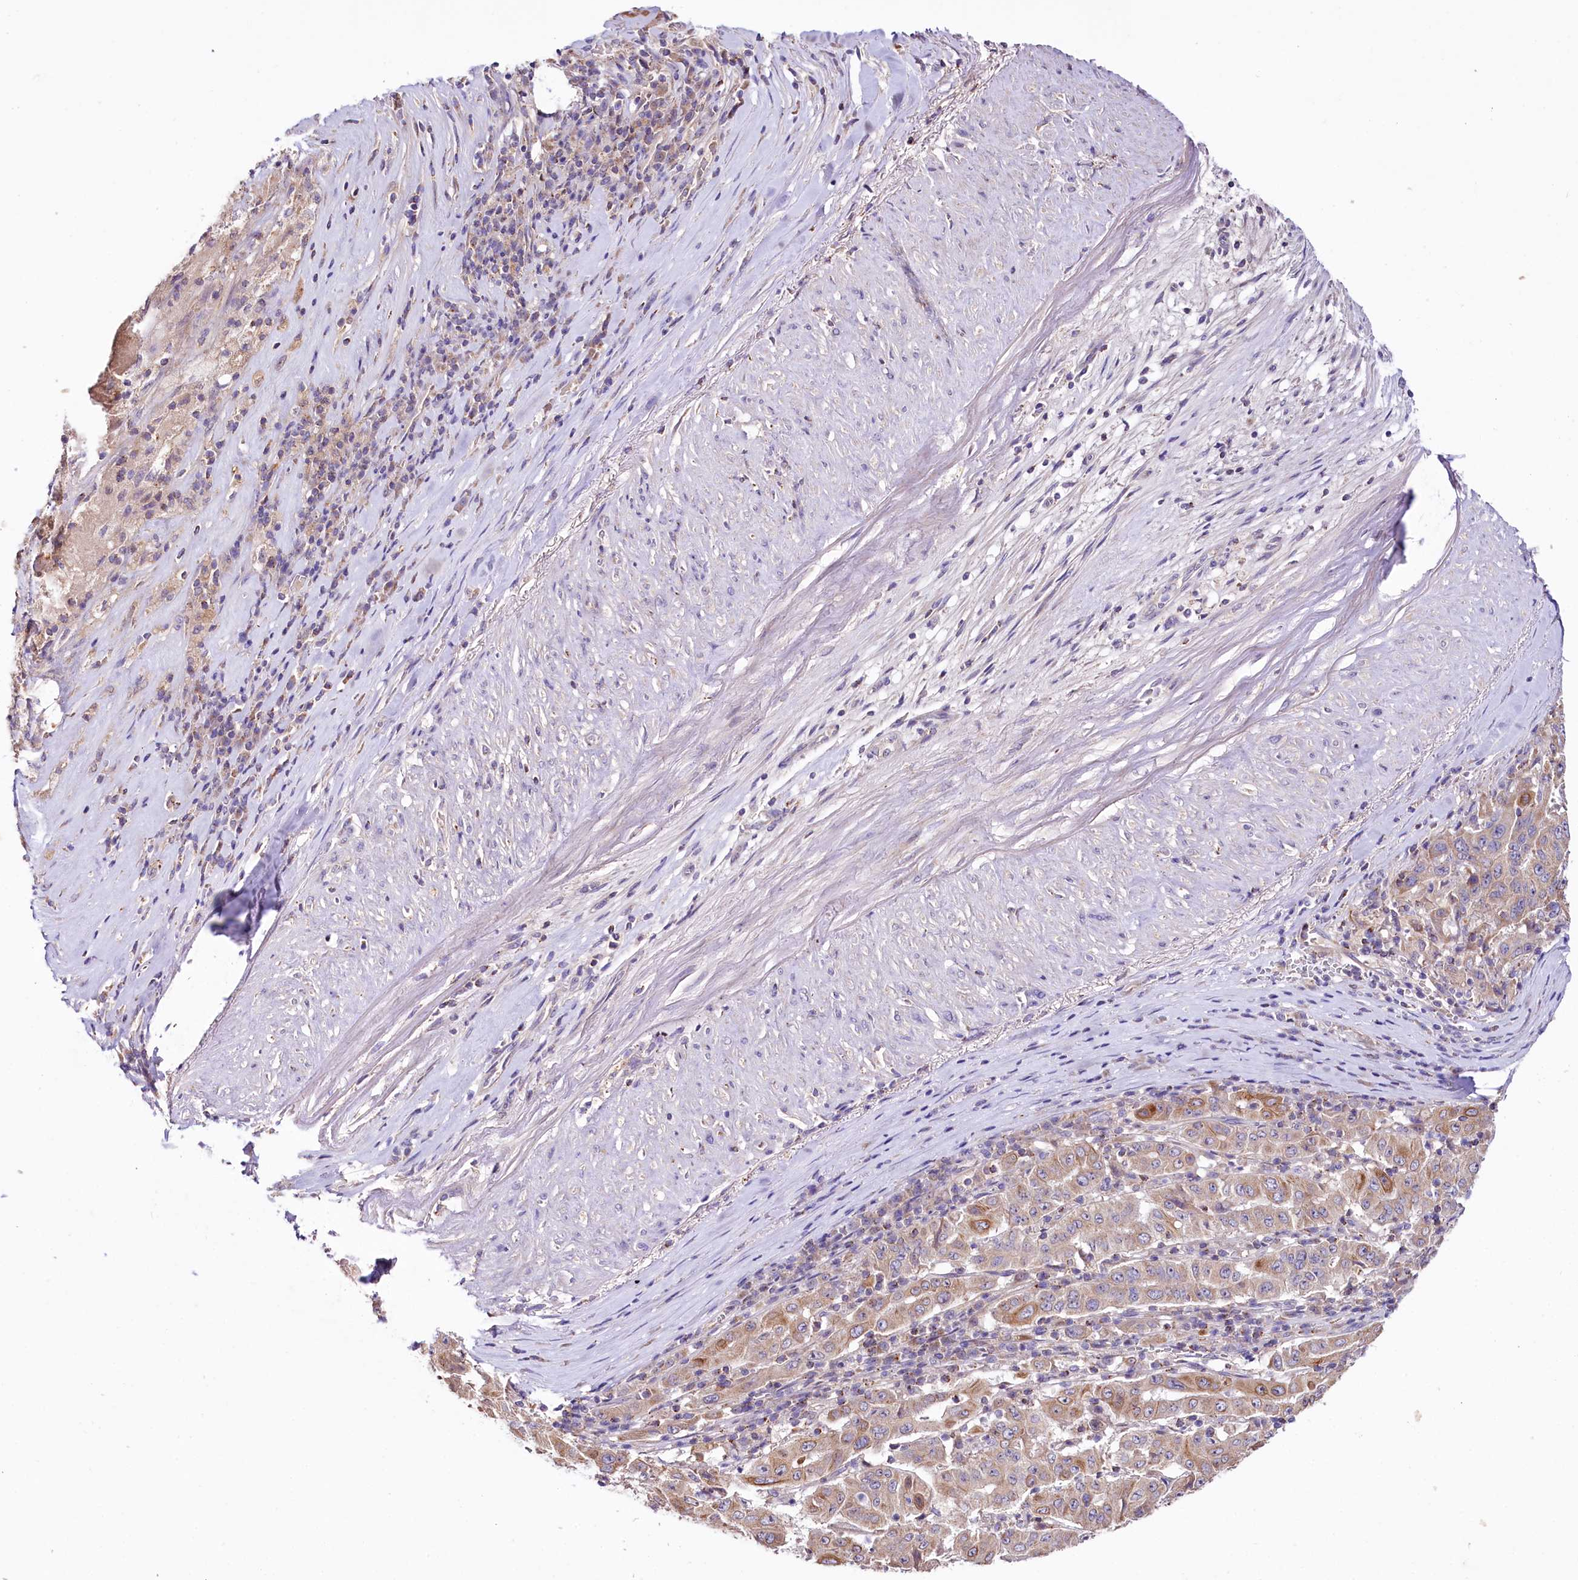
{"staining": {"intensity": "moderate", "quantity": "25%-75%", "location": "cytoplasmic/membranous"}, "tissue": "pancreatic cancer", "cell_type": "Tumor cells", "image_type": "cancer", "snomed": [{"axis": "morphology", "description": "Adenocarcinoma, NOS"}, {"axis": "topography", "description": "Pancreas"}], "caption": "The immunohistochemical stain highlights moderate cytoplasmic/membranous staining in tumor cells of adenocarcinoma (pancreatic) tissue.", "gene": "ZNF45", "patient": {"sex": "male", "age": 63}}